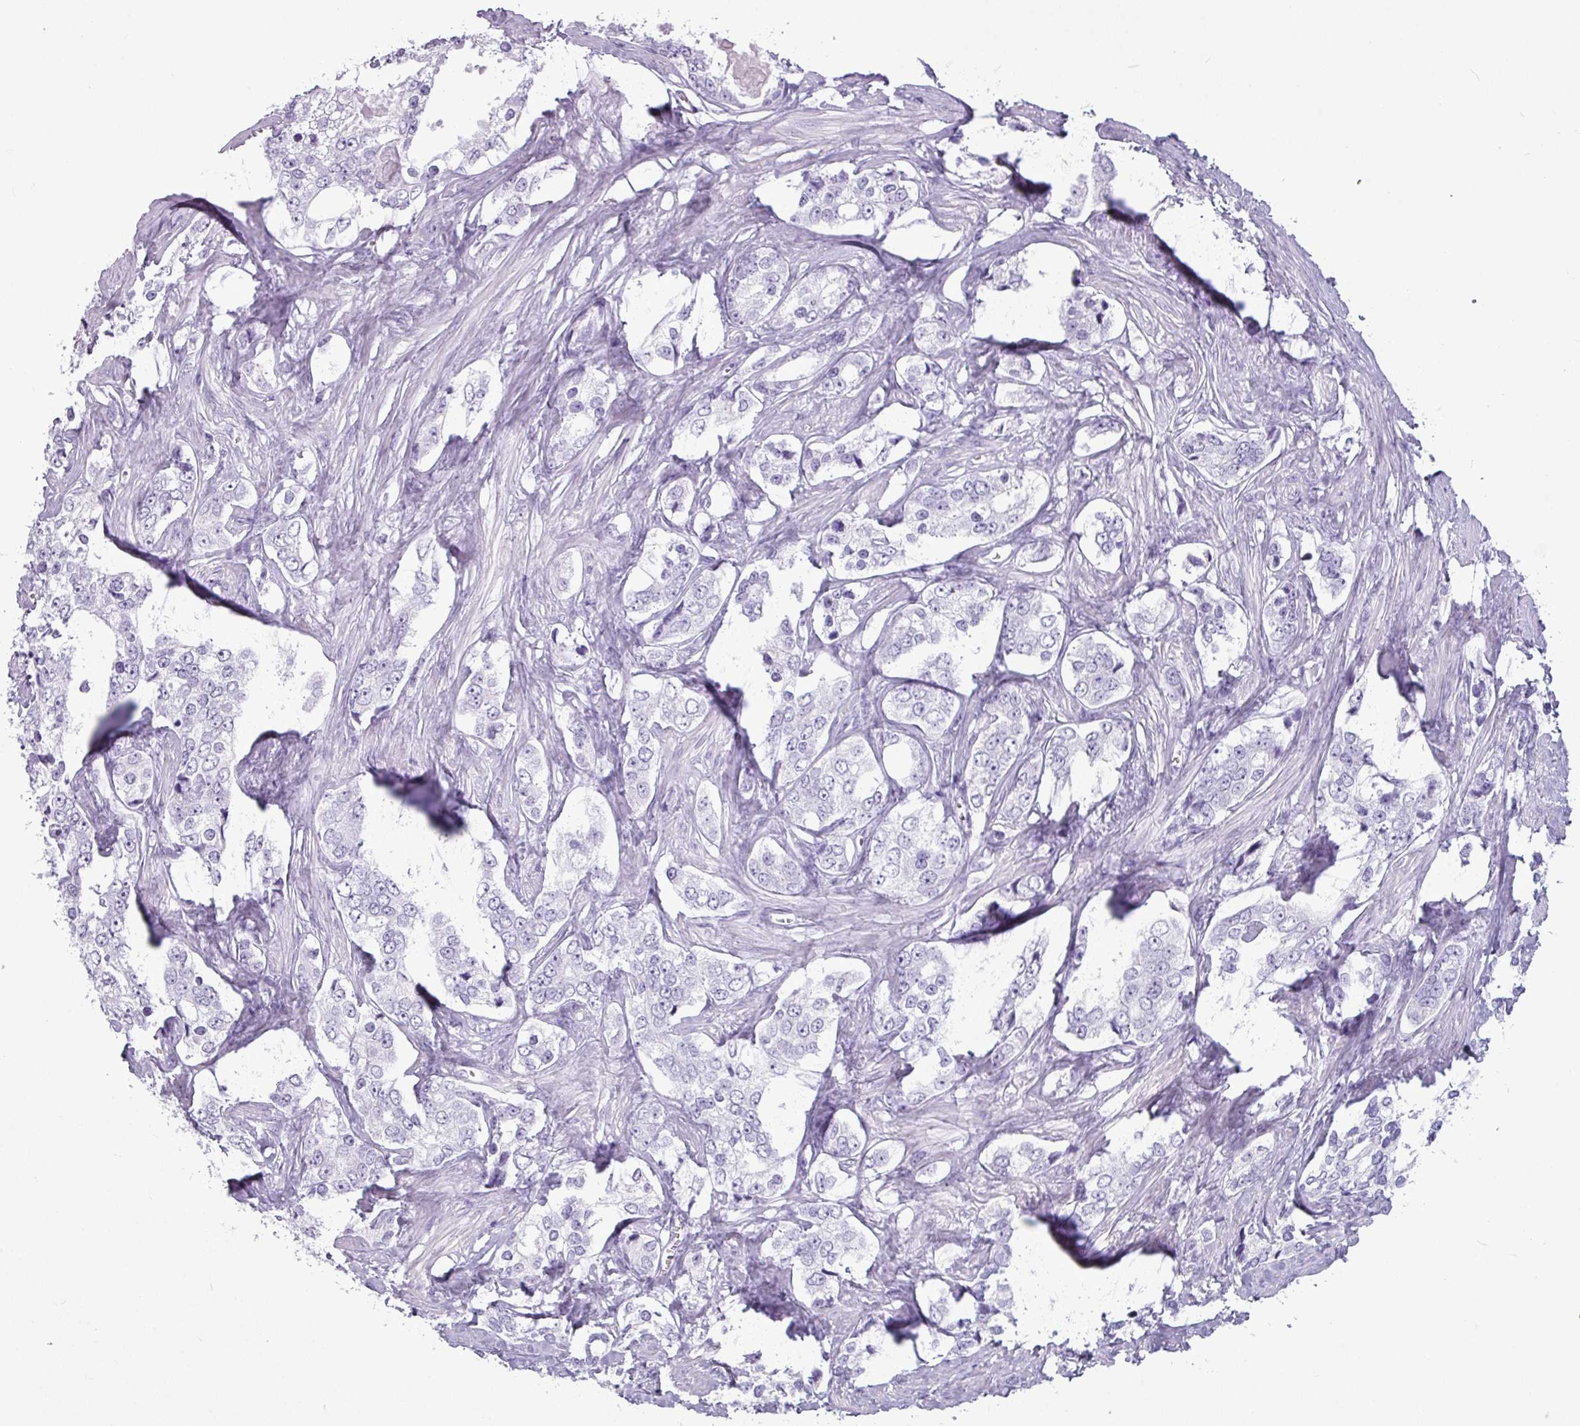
{"staining": {"intensity": "negative", "quantity": "none", "location": "none"}, "tissue": "prostate cancer", "cell_type": "Tumor cells", "image_type": "cancer", "snomed": [{"axis": "morphology", "description": "Adenocarcinoma, High grade"}, {"axis": "topography", "description": "Prostate"}], "caption": "This is an immunohistochemistry (IHC) micrograph of human prostate cancer (high-grade adenocarcinoma). There is no positivity in tumor cells.", "gene": "AMY1B", "patient": {"sex": "male", "age": 66}}